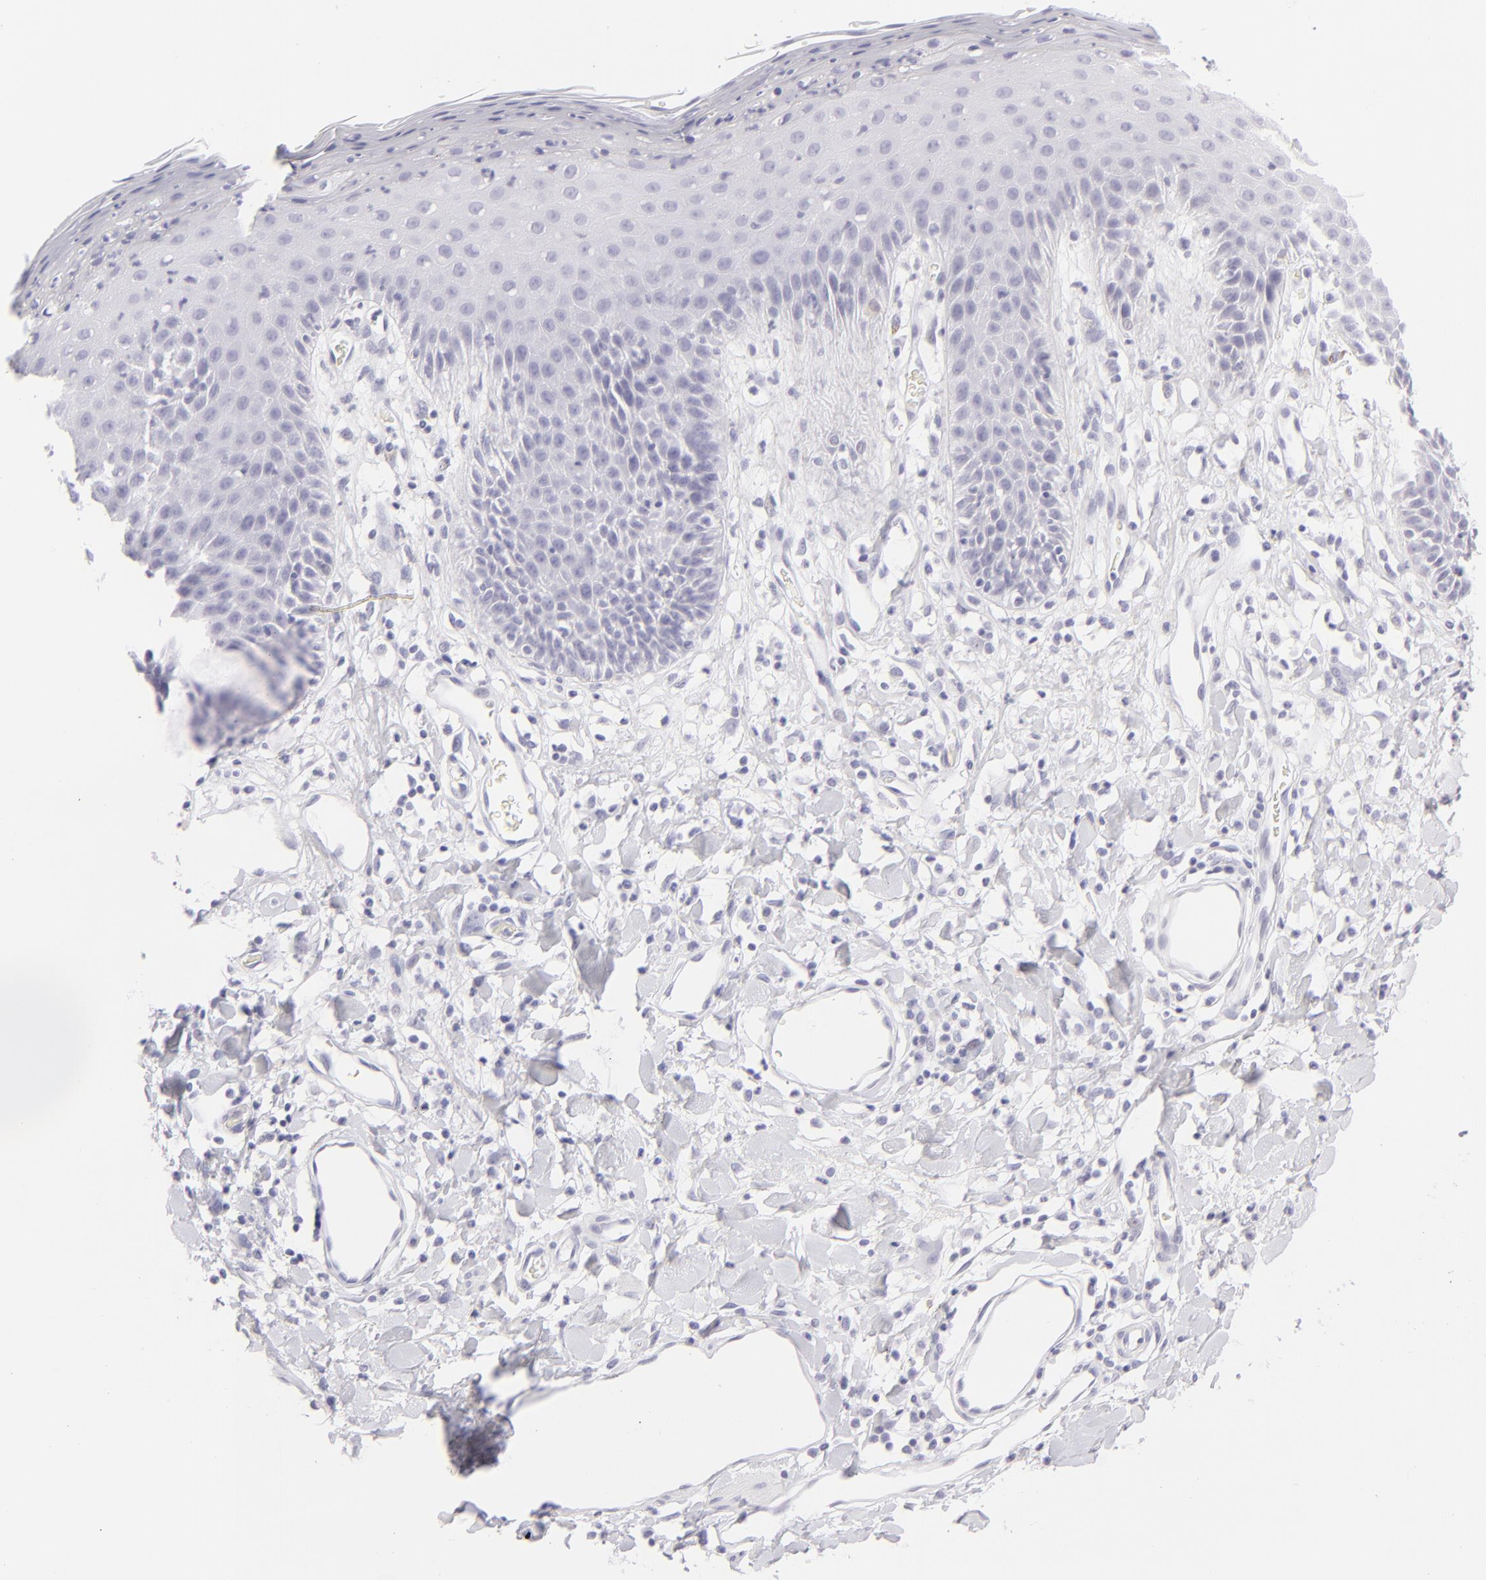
{"staining": {"intensity": "negative", "quantity": "none", "location": "none"}, "tissue": "skin", "cell_type": "Epidermal cells", "image_type": "normal", "snomed": [{"axis": "morphology", "description": "Normal tissue, NOS"}, {"axis": "topography", "description": "Vulva"}, {"axis": "topography", "description": "Peripheral nerve tissue"}], "caption": "Immunohistochemical staining of unremarkable human skin demonstrates no significant expression in epidermal cells.", "gene": "FCER2", "patient": {"sex": "female", "age": 68}}